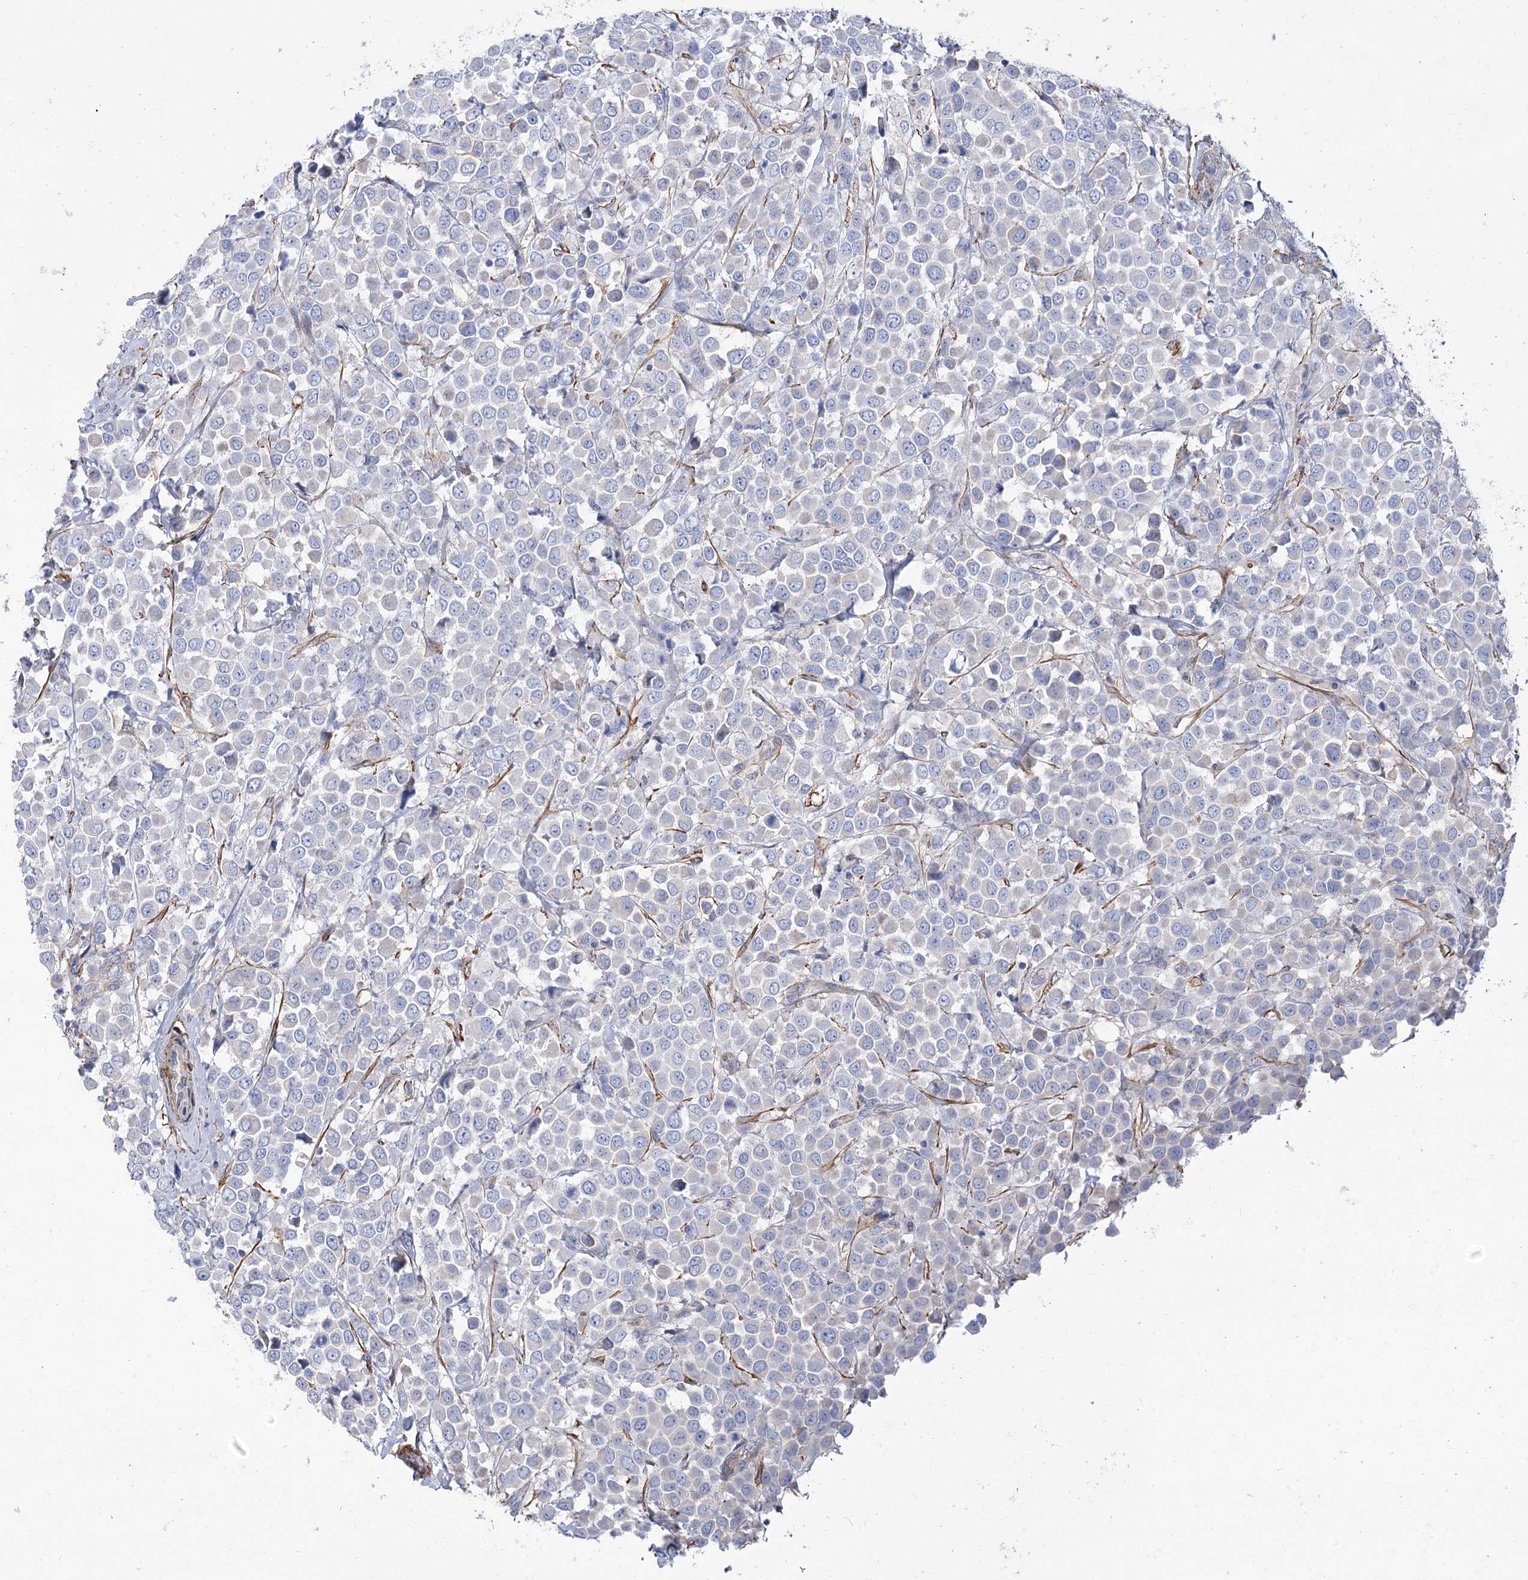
{"staining": {"intensity": "negative", "quantity": "none", "location": "none"}, "tissue": "breast cancer", "cell_type": "Tumor cells", "image_type": "cancer", "snomed": [{"axis": "morphology", "description": "Duct carcinoma"}, {"axis": "topography", "description": "Breast"}], "caption": "Histopathology image shows no significant protein positivity in tumor cells of intraductal carcinoma (breast).", "gene": "WASHC3", "patient": {"sex": "female", "age": 61}}